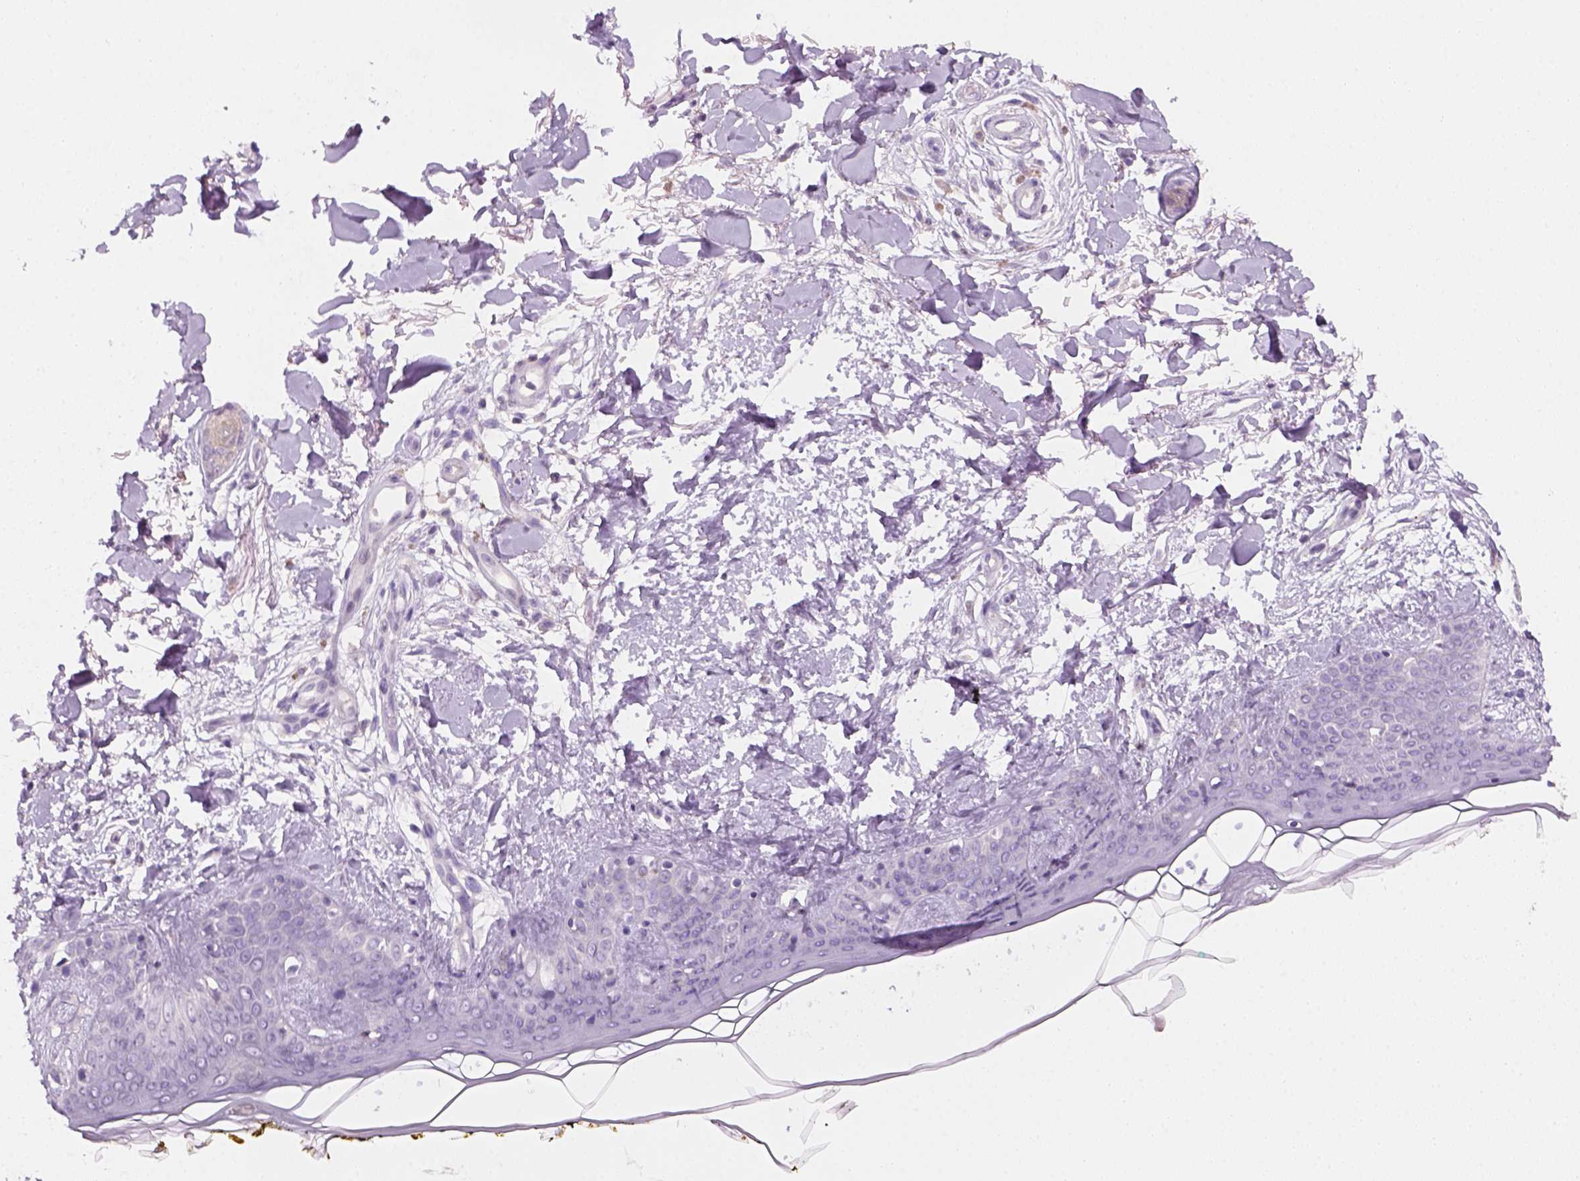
{"staining": {"intensity": "negative", "quantity": "none", "location": "none"}, "tissue": "skin", "cell_type": "Fibroblasts", "image_type": "normal", "snomed": [{"axis": "morphology", "description": "Normal tissue, NOS"}, {"axis": "topography", "description": "Skin"}], "caption": "The histopathology image exhibits no staining of fibroblasts in benign skin. The staining was performed using DAB (3,3'-diaminobenzidine) to visualize the protein expression in brown, while the nuclei were stained in blue with hematoxylin (Magnification: 20x).", "gene": "GOT1", "patient": {"sex": "female", "age": 34}}